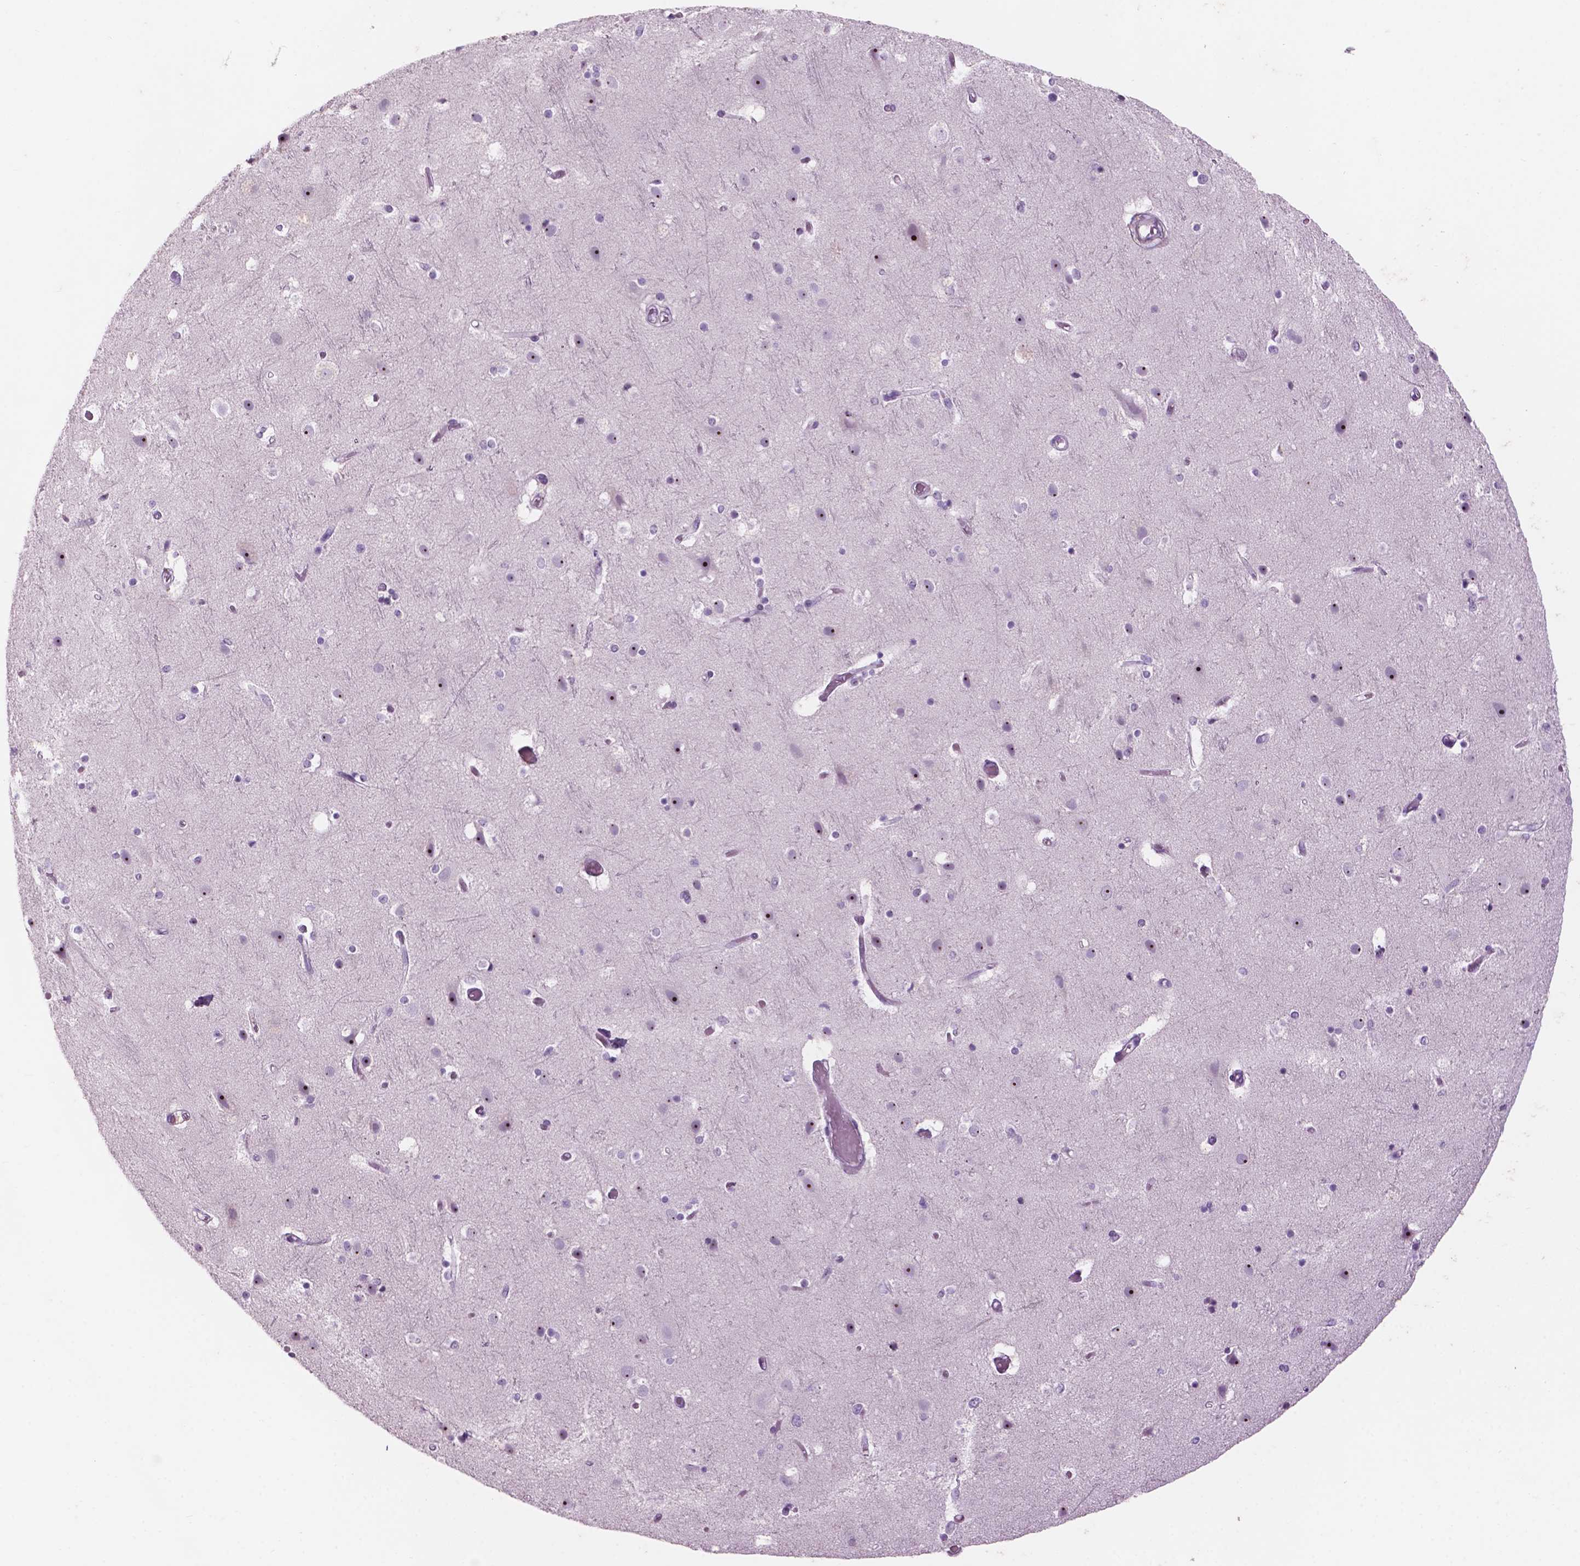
{"staining": {"intensity": "negative", "quantity": "none", "location": "none"}, "tissue": "cerebral cortex", "cell_type": "Endothelial cells", "image_type": "normal", "snomed": [{"axis": "morphology", "description": "Normal tissue, NOS"}, {"axis": "topography", "description": "Cerebral cortex"}], "caption": "The image displays no significant expression in endothelial cells of cerebral cortex.", "gene": "ZNF853", "patient": {"sex": "female", "age": 52}}